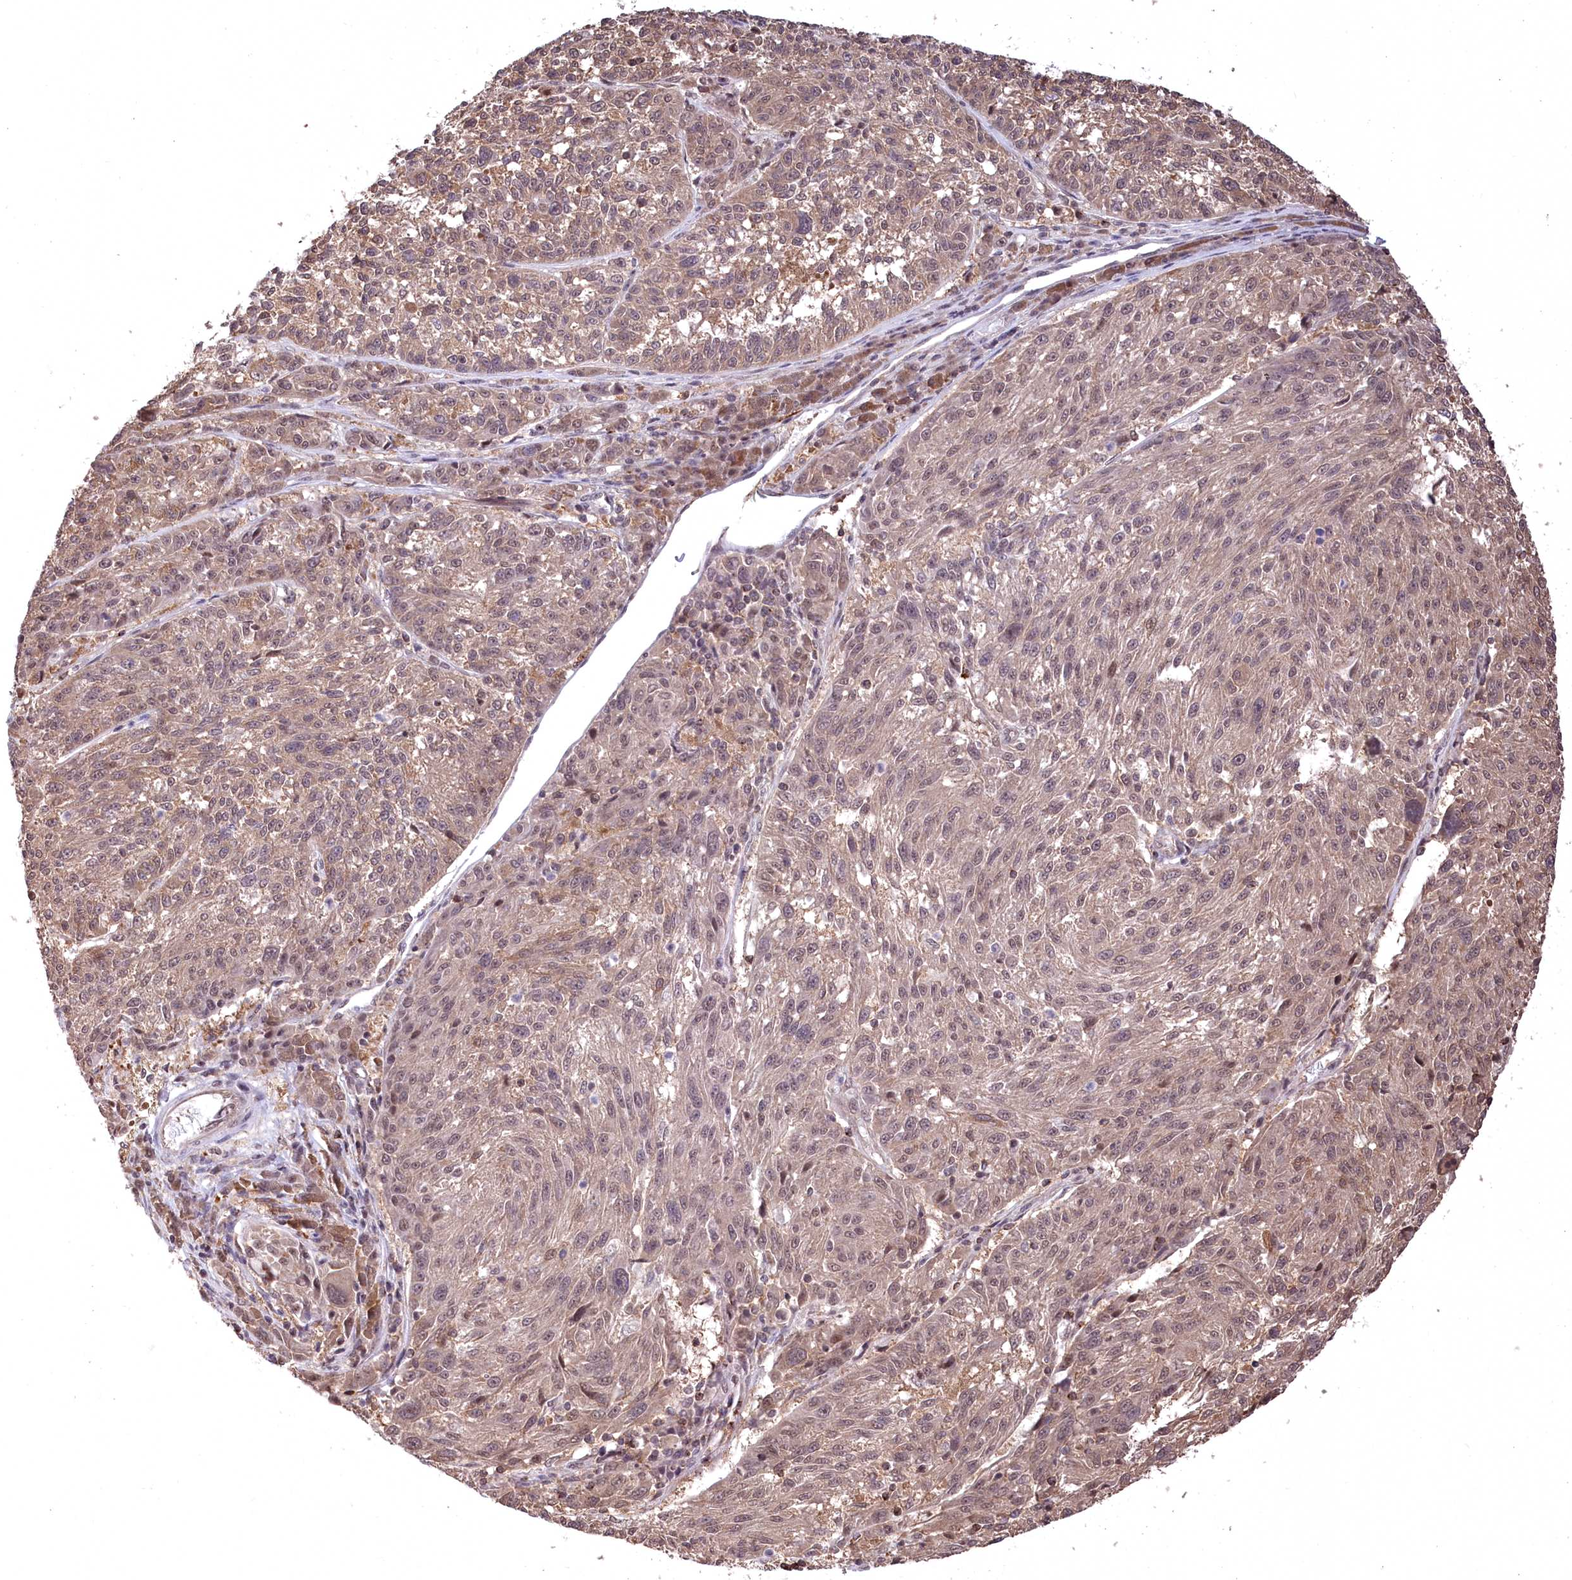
{"staining": {"intensity": "moderate", "quantity": ">75%", "location": "cytoplasmic/membranous,nuclear"}, "tissue": "melanoma", "cell_type": "Tumor cells", "image_type": "cancer", "snomed": [{"axis": "morphology", "description": "Malignant melanoma, NOS"}, {"axis": "topography", "description": "Skin"}], "caption": "Malignant melanoma stained for a protein demonstrates moderate cytoplasmic/membranous and nuclear positivity in tumor cells. (Stains: DAB in brown, nuclei in blue, Microscopy: brightfield microscopy at high magnification).", "gene": "CCSER2", "patient": {"sex": "male", "age": 53}}